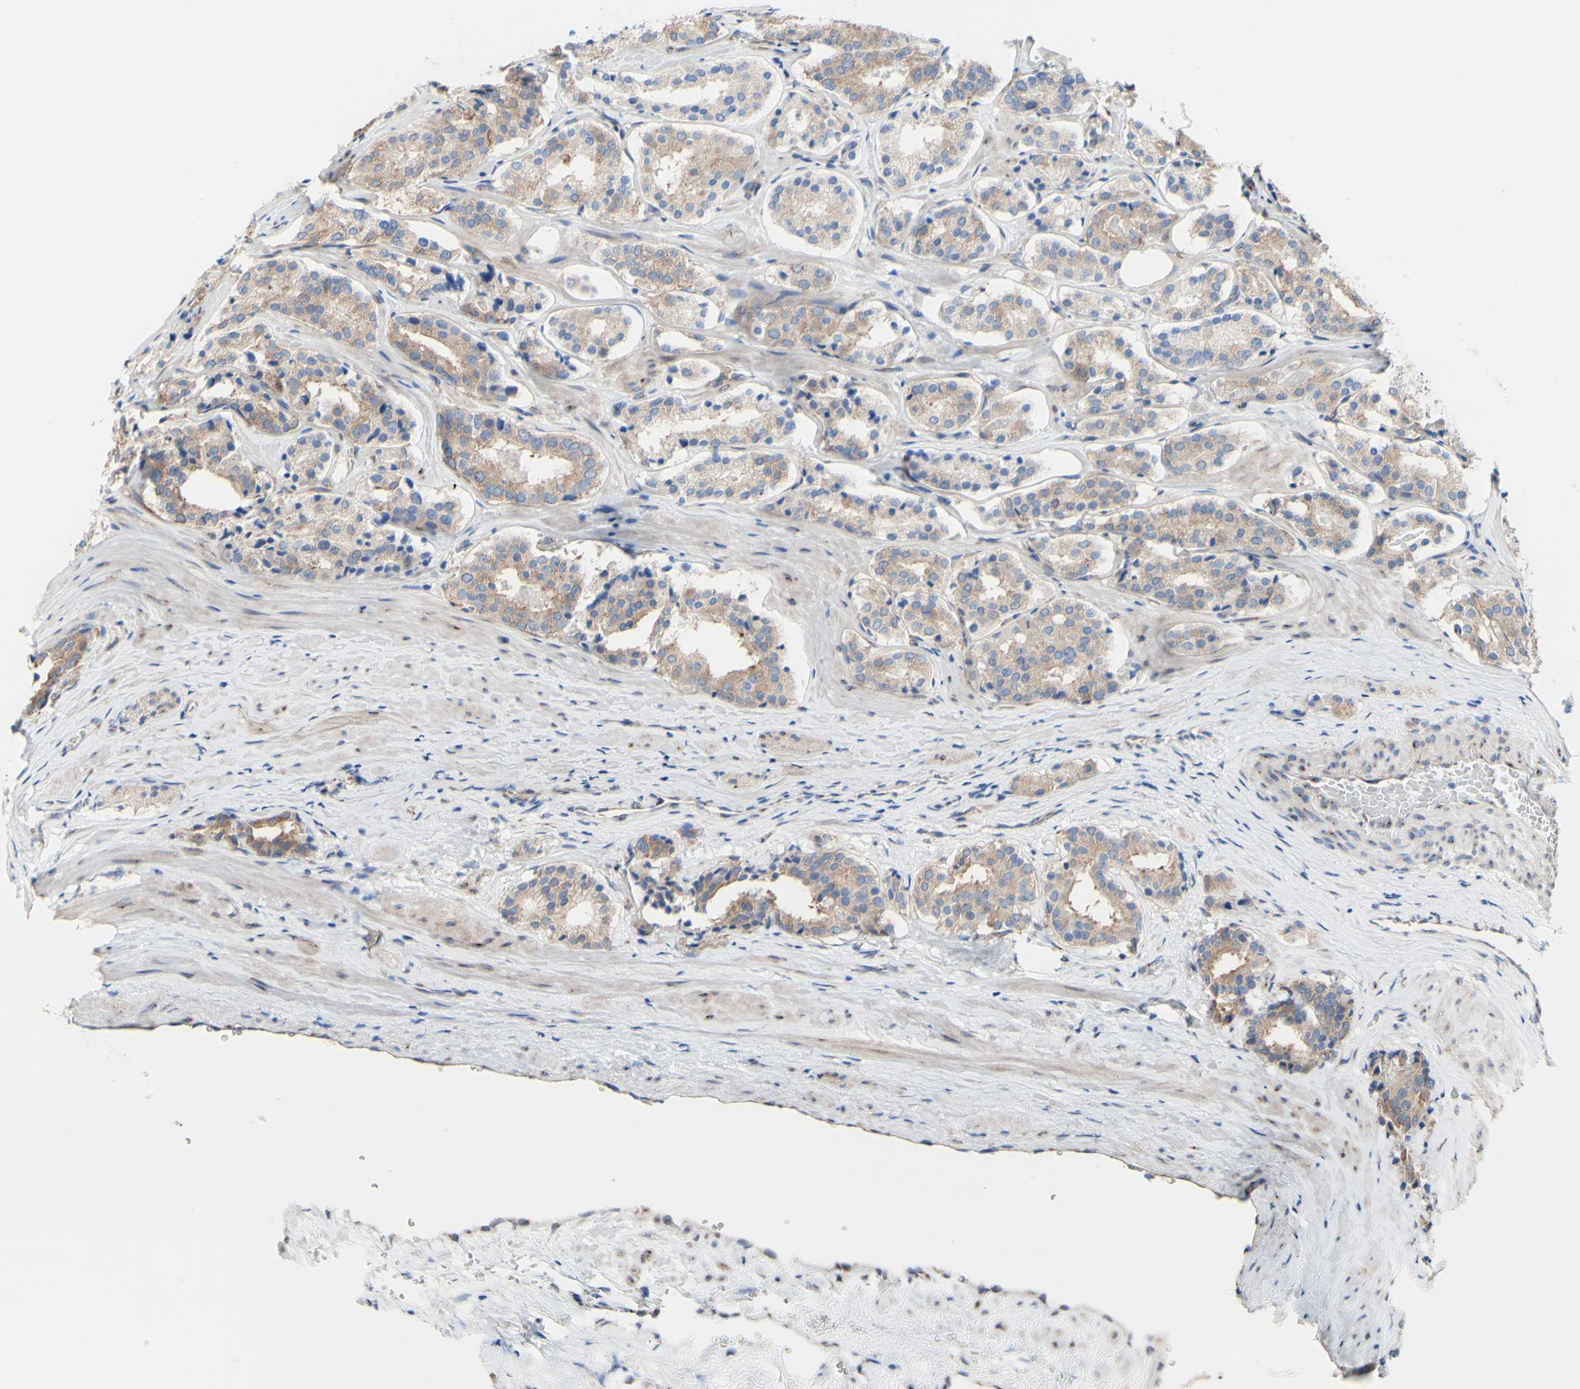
{"staining": {"intensity": "moderate", "quantity": ">75%", "location": "cytoplasmic/membranous"}, "tissue": "prostate cancer", "cell_type": "Tumor cells", "image_type": "cancer", "snomed": [{"axis": "morphology", "description": "Adenocarcinoma, High grade"}, {"axis": "topography", "description": "Prostate"}], "caption": "Immunohistochemistry (DAB (3,3'-diaminobenzidine)) staining of high-grade adenocarcinoma (prostate) demonstrates moderate cytoplasmic/membranous protein positivity in about >75% of tumor cells.", "gene": "LRIG3", "patient": {"sex": "male", "age": 60}}